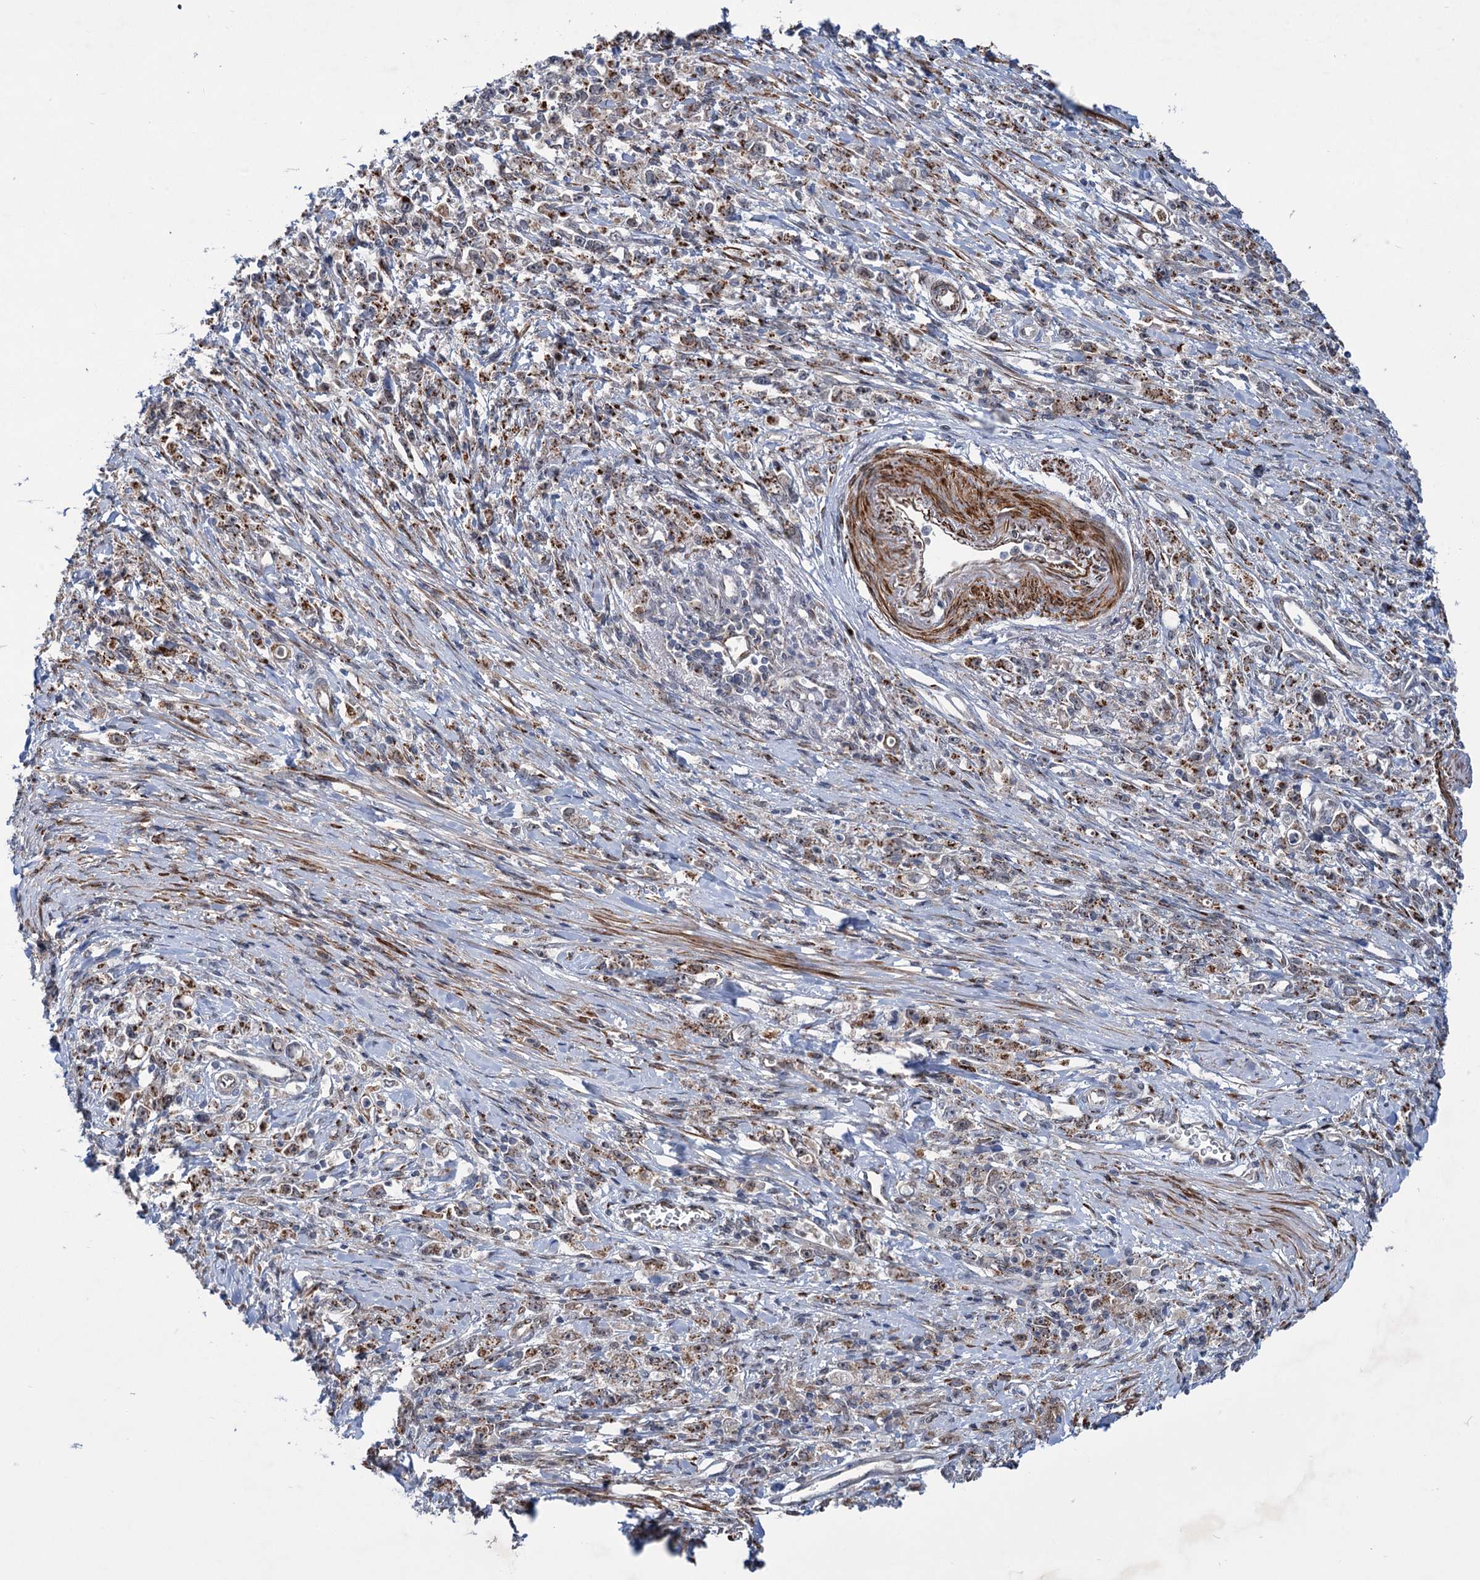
{"staining": {"intensity": "strong", "quantity": ">75%", "location": "cytoplasmic/membranous"}, "tissue": "stomach cancer", "cell_type": "Tumor cells", "image_type": "cancer", "snomed": [{"axis": "morphology", "description": "Adenocarcinoma, NOS"}, {"axis": "topography", "description": "Stomach"}], "caption": "Stomach cancer (adenocarcinoma) stained with a brown dye displays strong cytoplasmic/membranous positive expression in approximately >75% of tumor cells.", "gene": "ELP4", "patient": {"sex": "female", "age": 59}}